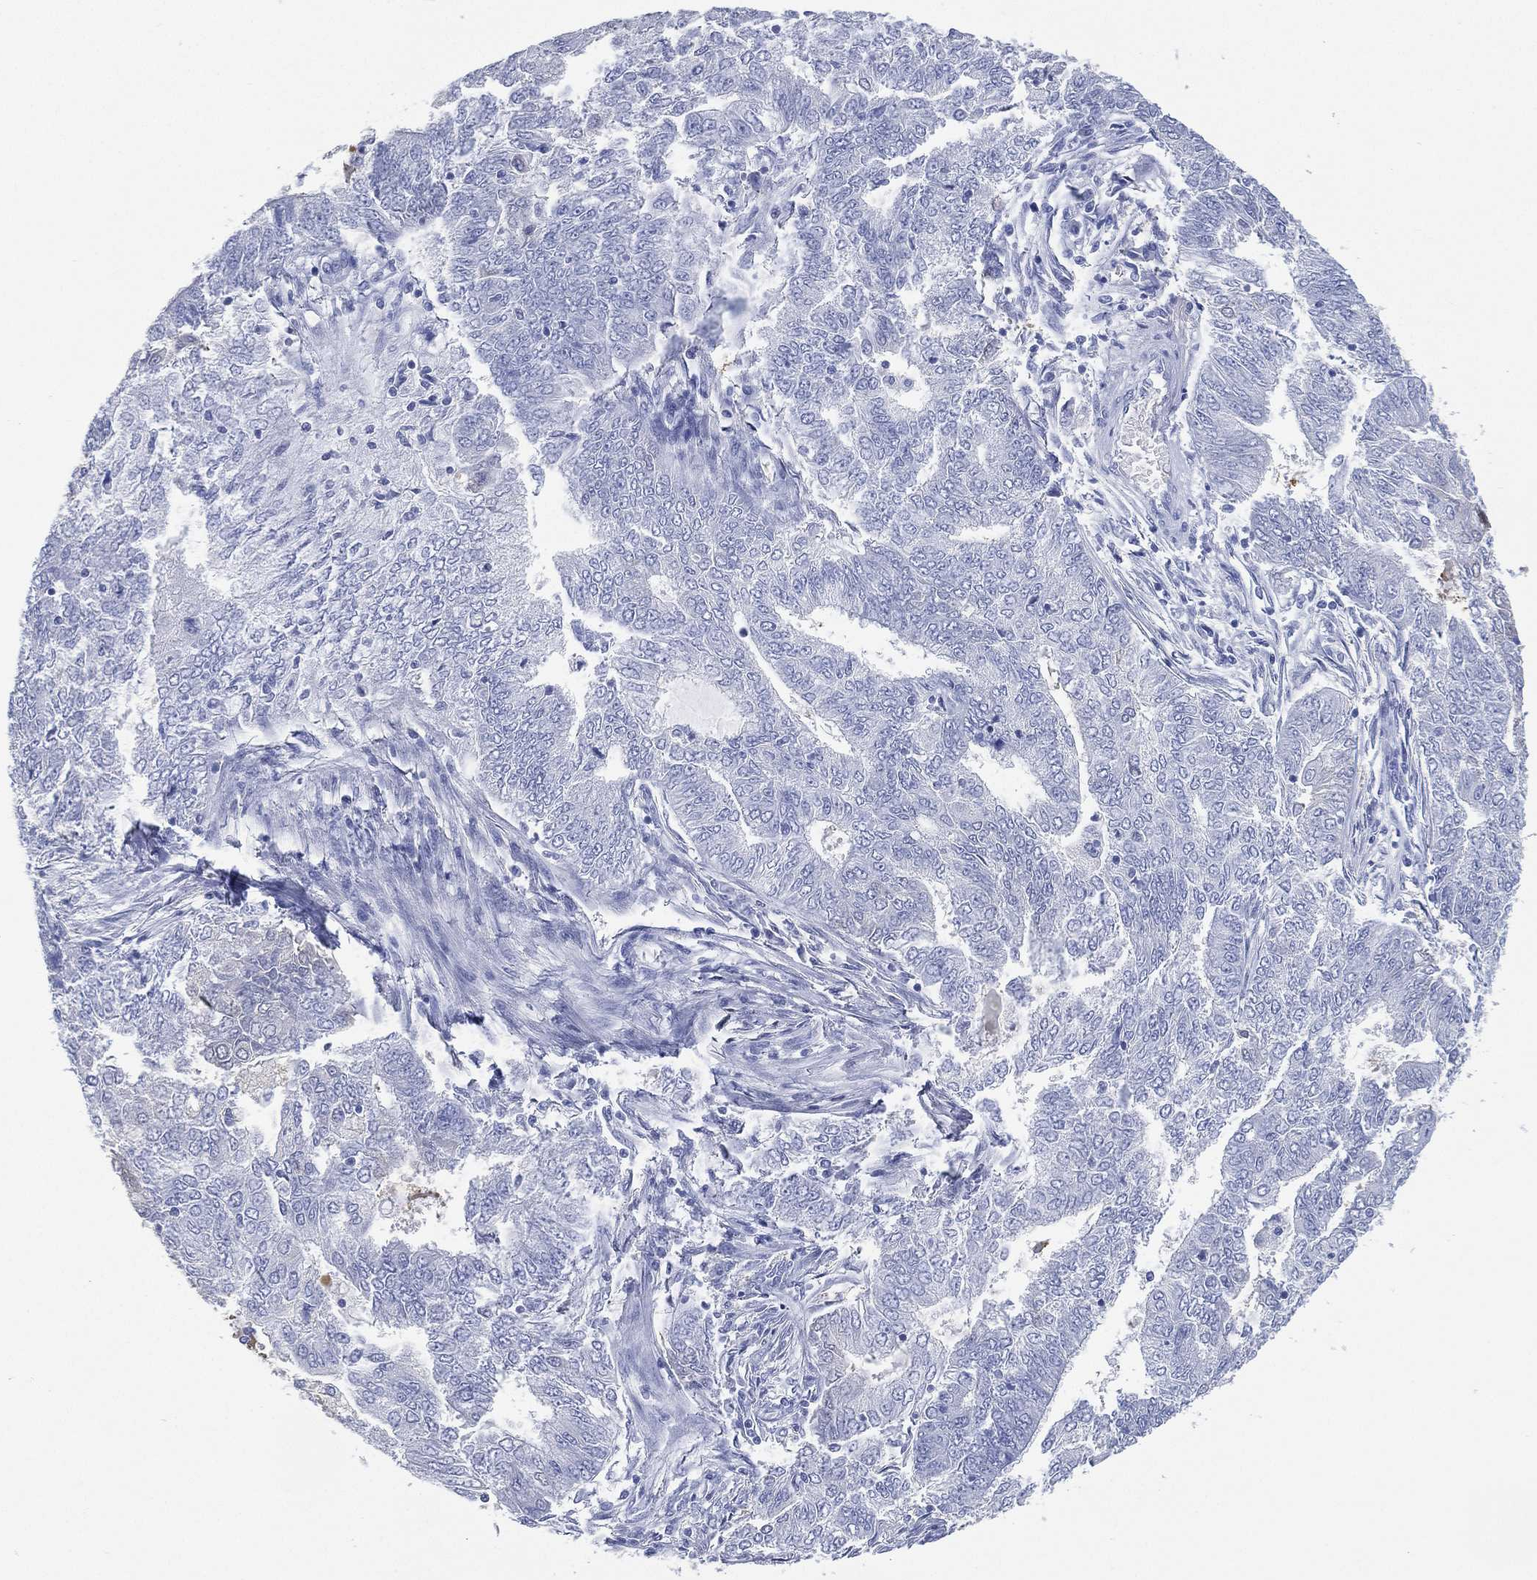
{"staining": {"intensity": "negative", "quantity": "none", "location": "none"}, "tissue": "endometrial cancer", "cell_type": "Tumor cells", "image_type": "cancer", "snomed": [{"axis": "morphology", "description": "Adenocarcinoma, NOS"}, {"axis": "topography", "description": "Endometrium"}], "caption": "This image is of endometrial cancer (adenocarcinoma) stained with IHC to label a protein in brown with the nuclei are counter-stained blue. There is no expression in tumor cells.", "gene": "FMO1", "patient": {"sex": "female", "age": 62}}